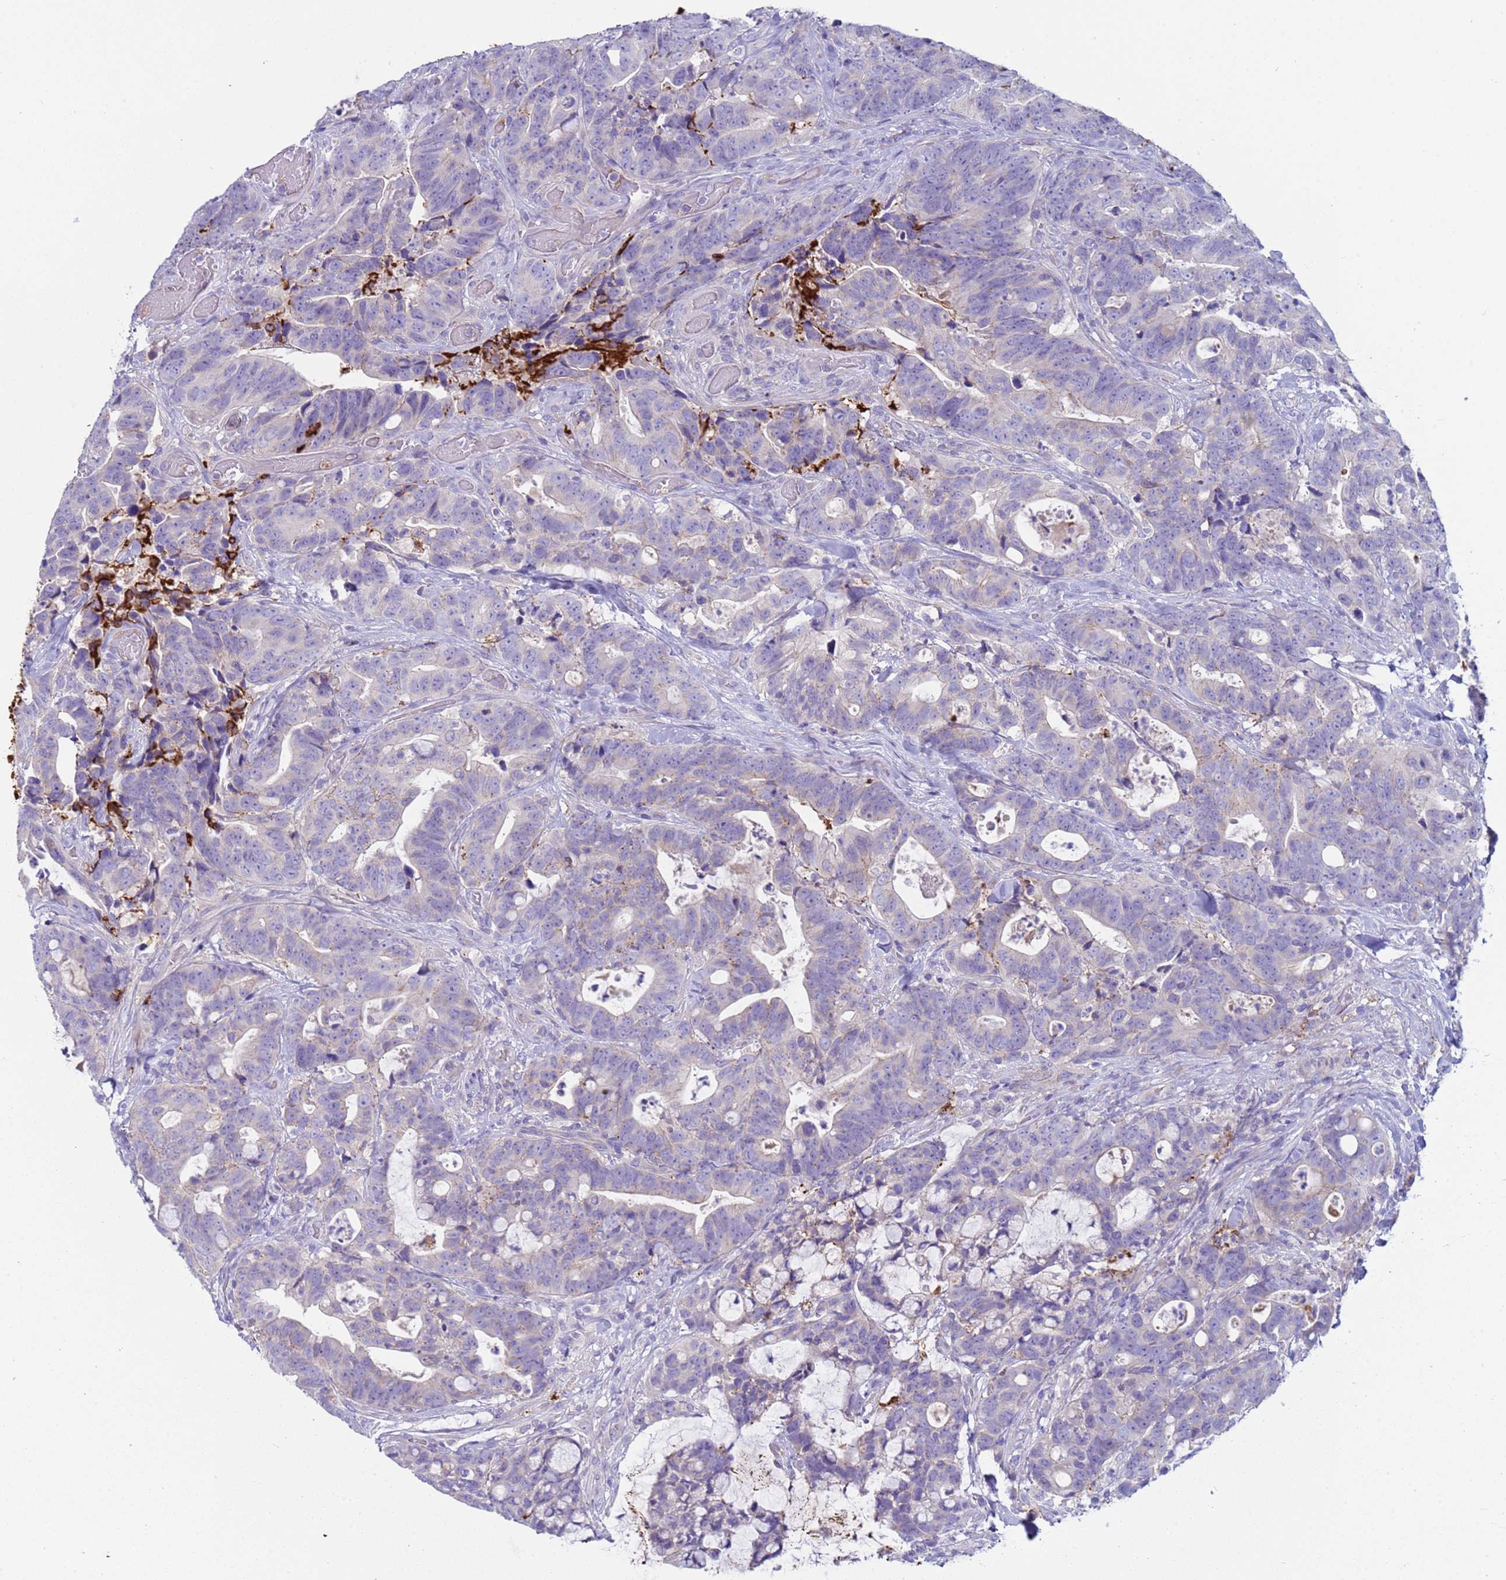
{"staining": {"intensity": "negative", "quantity": "none", "location": "none"}, "tissue": "colorectal cancer", "cell_type": "Tumor cells", "image_type": "cancer", "snomed": [{"axis": "morphology", "description": "Adenocarcinoma, NOS"}, {"axis": "topography", "description": "Colon"}], "caption": "Immunohistochemistry (IHC) photomicrograph of neoplastic tissue: human adenocarcinoma (colorectal) stained with DAB displays no significant protein positivity in tumor cells.", "gene": "C4orf46", "patient": {"sex": "female", "age": 82}}